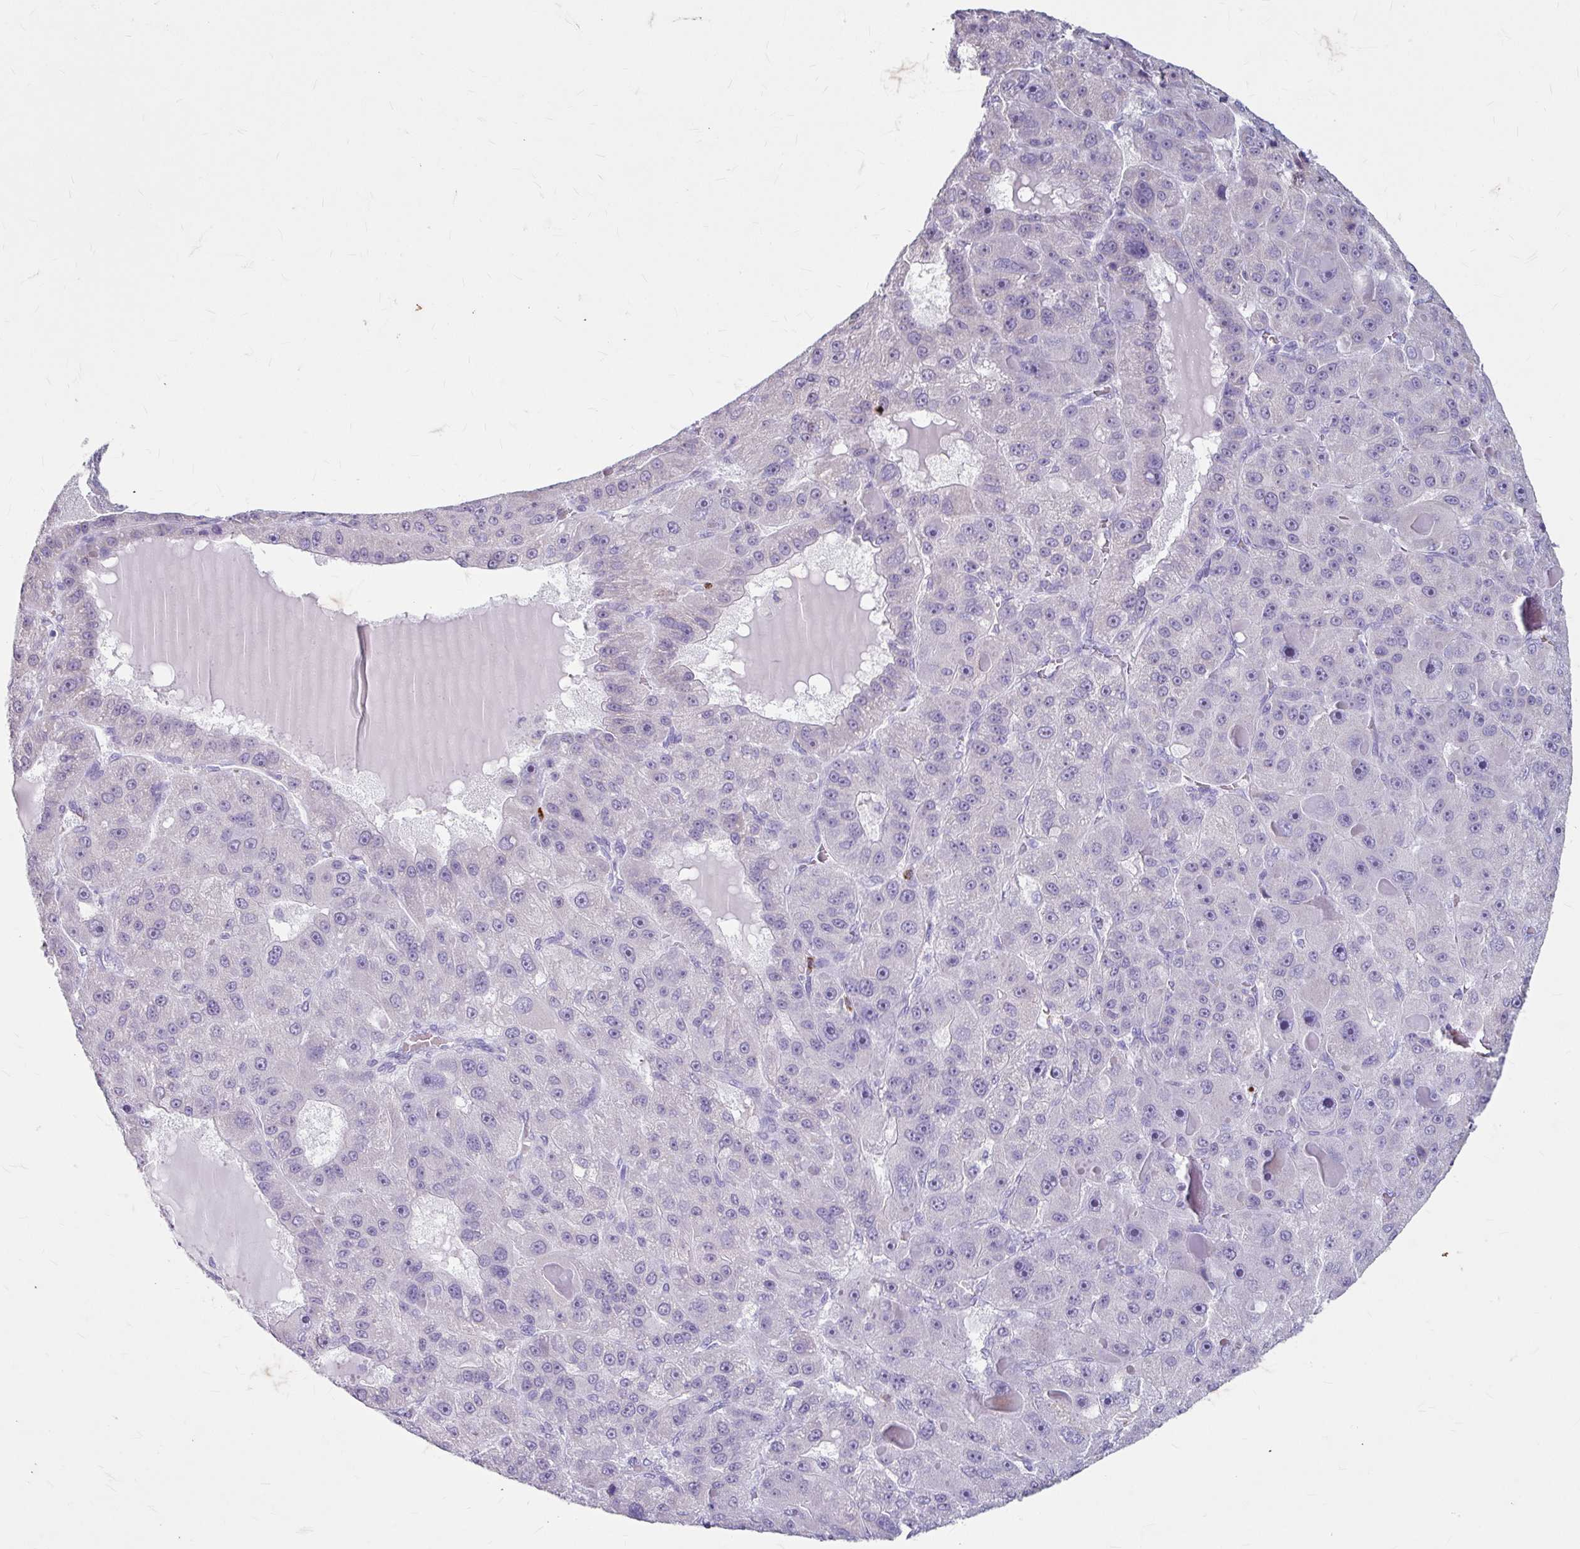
{"staining": {"intensity": "negative", "quantity": "none", "location": "none"}, "tissue": "liver cancer", "cell_type": "Tumor cells", "image_type": "cancer", "snomed": [{"axis": "morphology", "description": "Carcinoma, Hepatocellular, NOS"}, {"axis": "topography", "description": "Liver"}], "caption": "The histopathology image reveals no significant positivity in tumor cells of liver hepatocellular carcinoma.", "gene": "ANKRD1", "patient": {"sex": "male", "age": 76}}